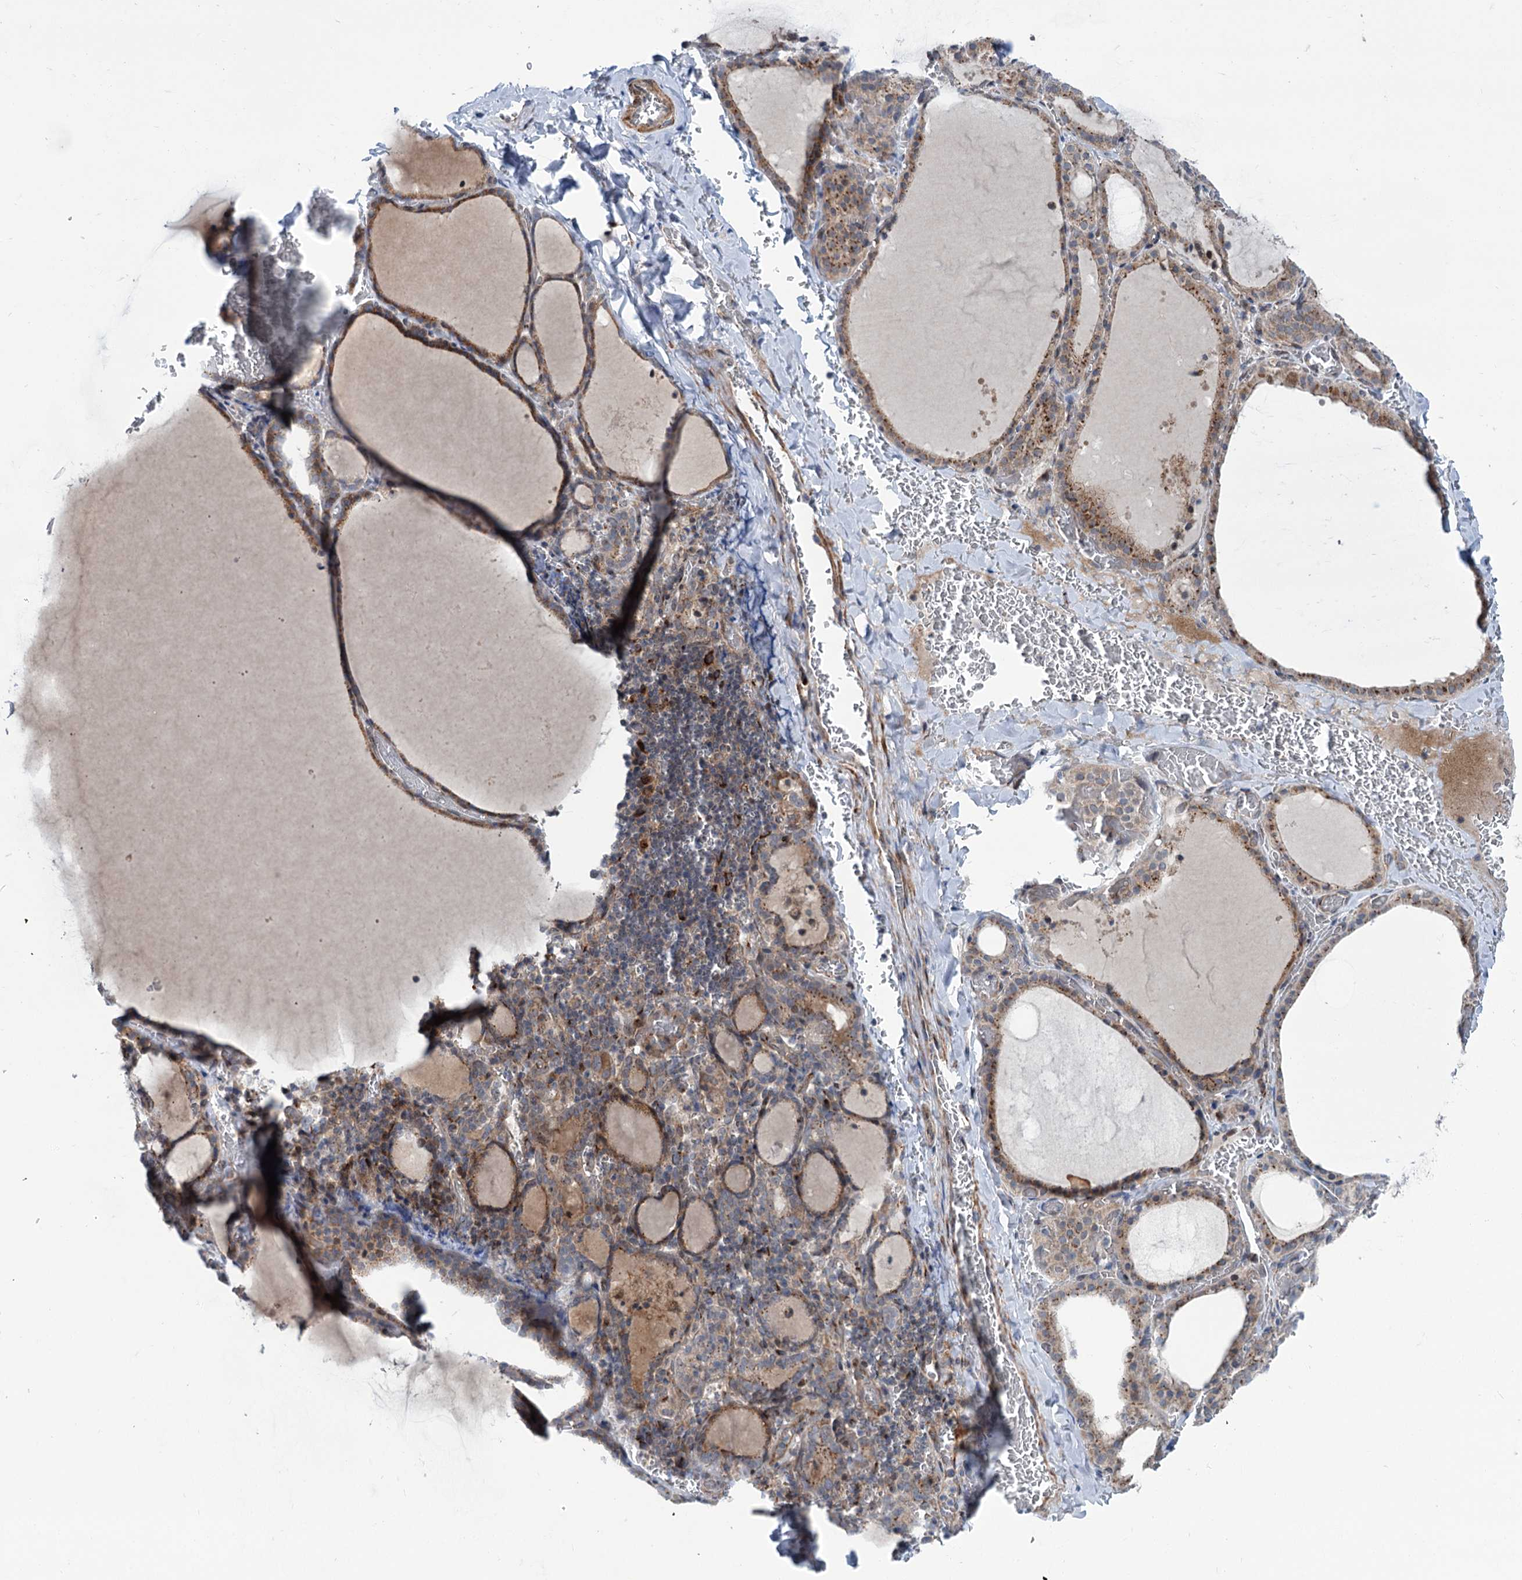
{"staining": {"intensity": "moderate", "quantity": ">75%", "location": "cytoplasmic/membranous"}, "tissue": "thyroid gland", "cell_type": "Glandular cells", "image_type": "normal", "snomed": [{"axis": "morphology", "description": "Normal tissue, NOS"}, {"axis": "topography", "description": "Thyroid gland"}], "caption": "Immunohistochemical staining of unremarkable thyroid gland shows moderate cytoplasmic/membranous protein expression in about >75% of glandular cells.", "gene": "ELP4", "patient": {"sex": "female", "age": 39}}